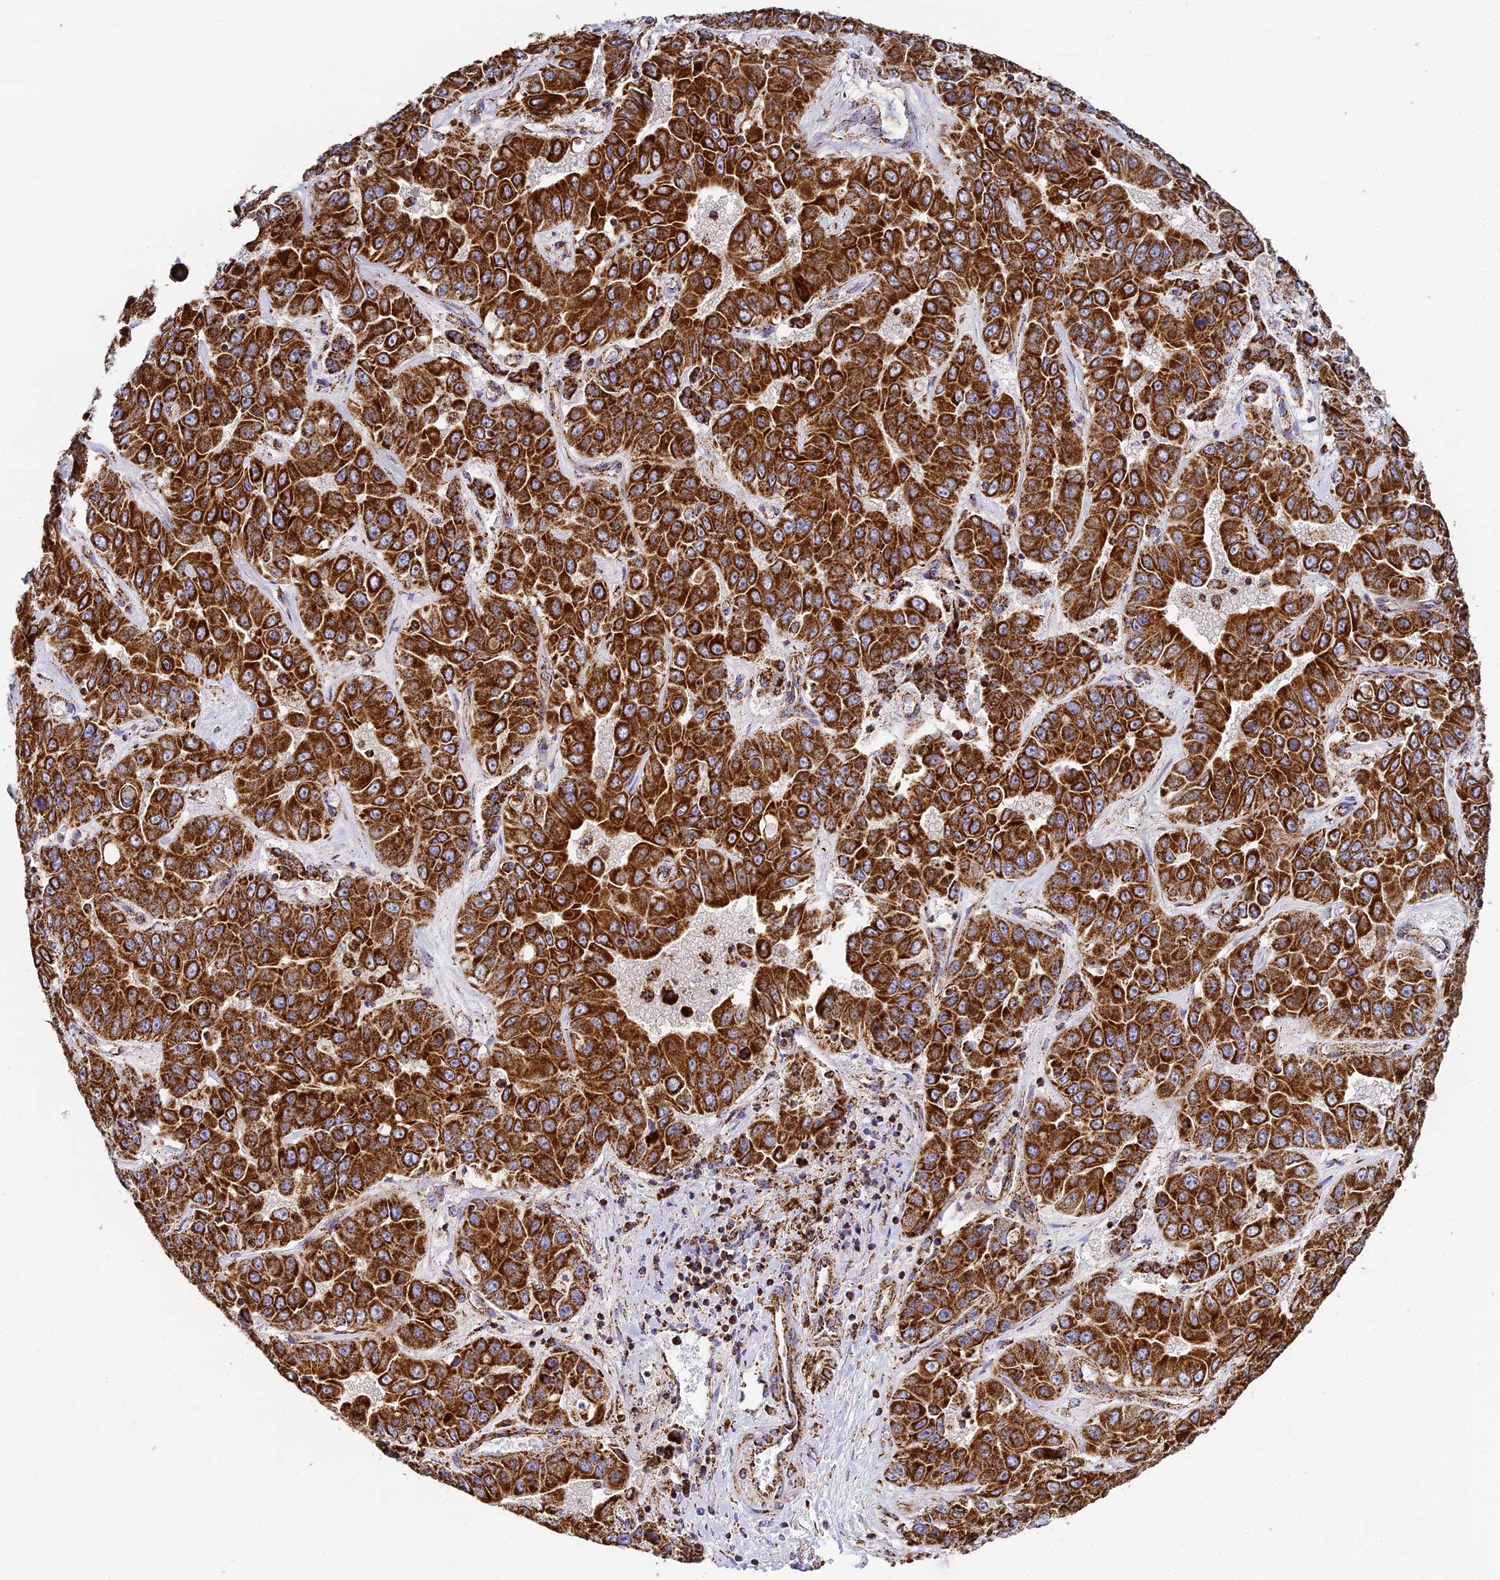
{"staining": {"intensity": "strong", "quantity": ">75%", "location": "cytoplasmic/membranous"}, "tissue": "liver cancer", "cell_type": "Tumor cells", "image_type": "cancer", "snomed": [{"axis": "morphology", "description": "Cholangiocarcinoma"}, {"axis": "topography", "description": "Liver"}], "caption": "Brown immunohistochemical staining in cholangiocarcinoma (liver) demonstrates strong cytoplasmic/membranous staining in approximately >75% of tumor cells. The staining was performed using DAB, with brown indicating positive protein expression. Nuclei are stained blue with hematoxylin.", "gene": "STK17A", "patient": {"sex": "female", "age": 52}}